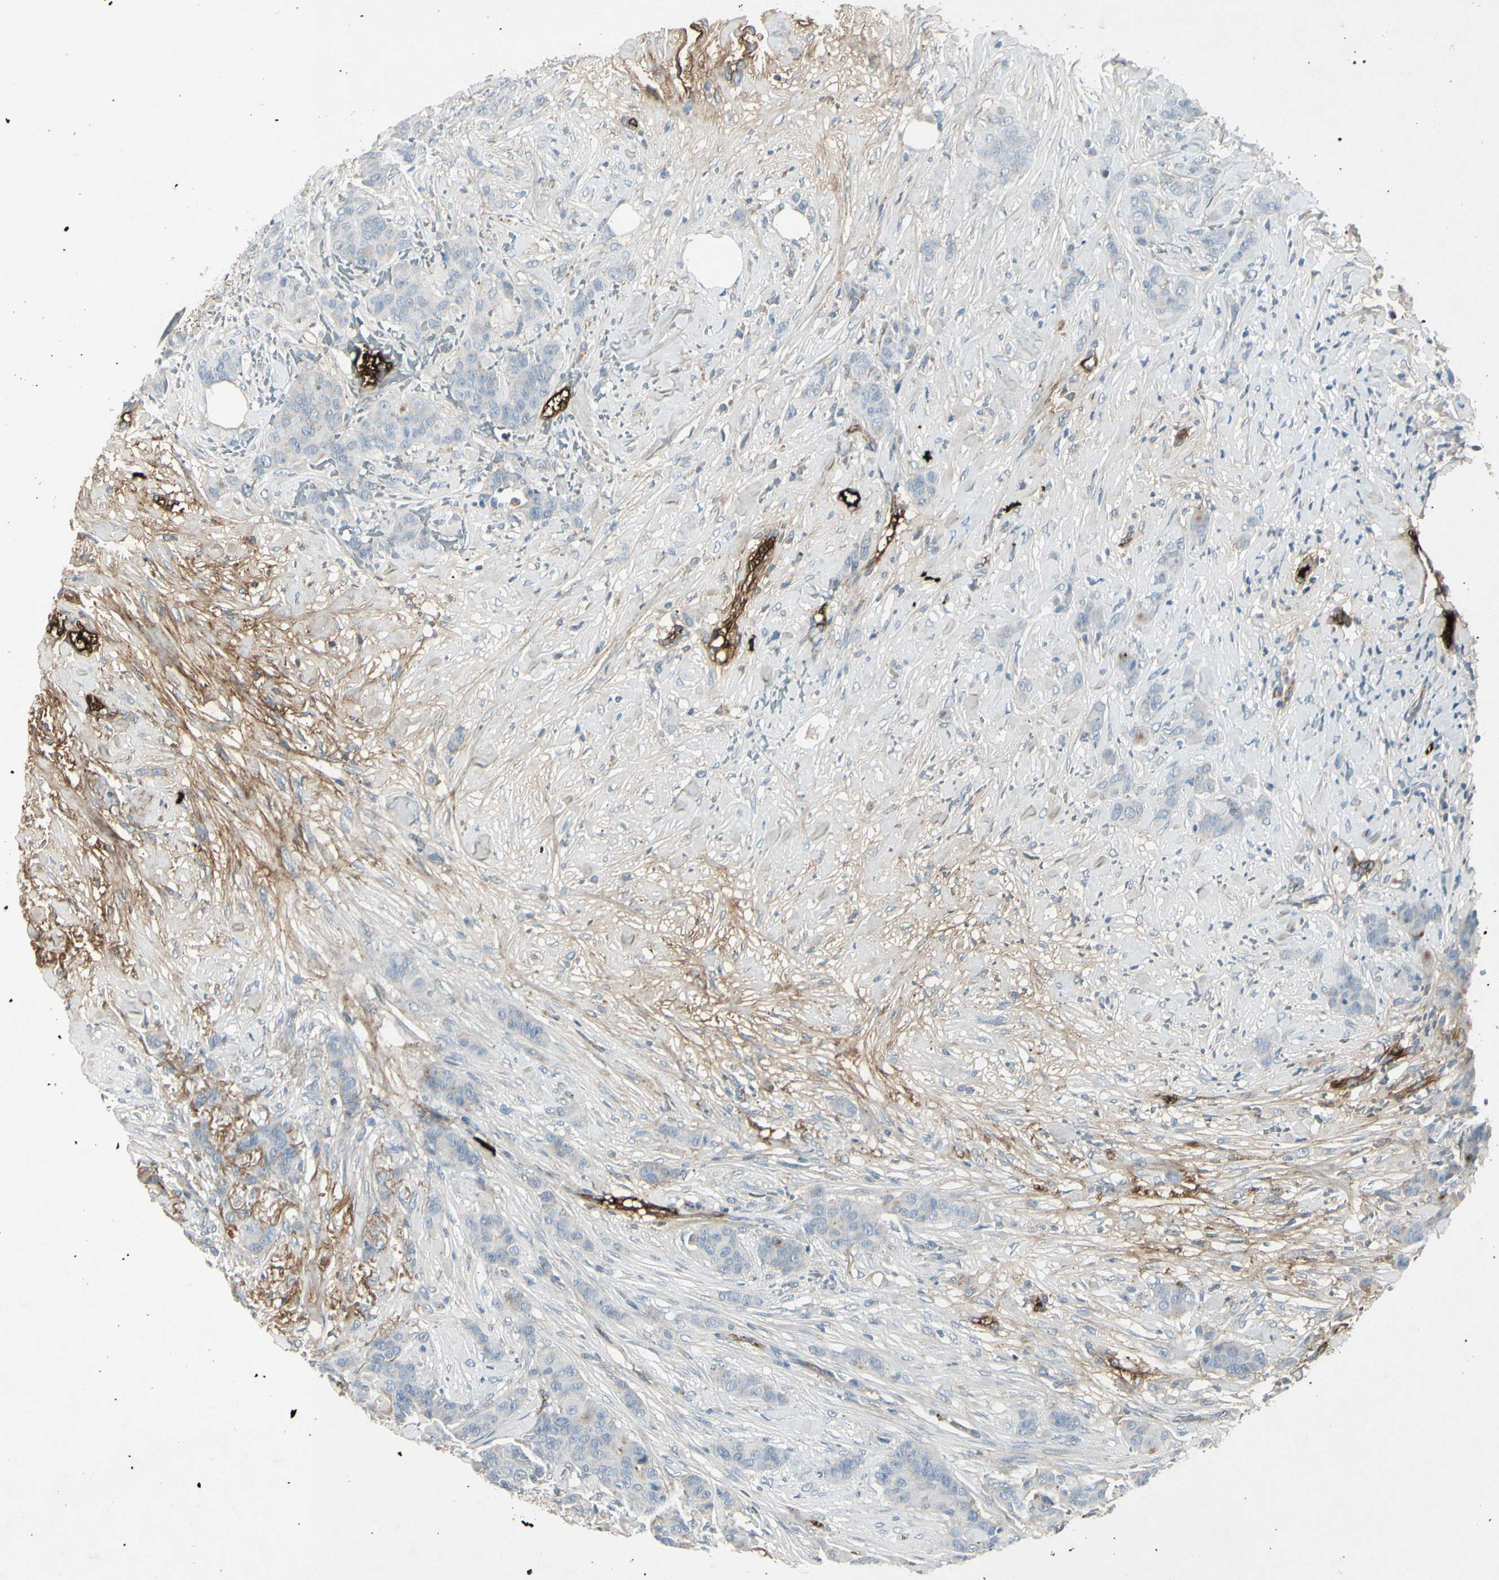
{"staining": {"intensity": "strong", "quantity": "<25%", "location": "cytoplasmic/membranous"}, "tissue": "breast cancer", "cell_type": "Tumor cells", "image_type": "cancer", "snomed": [{"axis": "morphology", "description": "Duct carcinoma"}, {"axis": "topography", "description": "Breast"}], "caption": "Breast cancer was stained to show a protein in brown. There is medium levels of strong cytoplasmic/membranous positivity in about <25% of tumor cells. Nuclei are stained in blue.", "gene": "IGHM", "patient": {"sex": "female", "age": 40}}